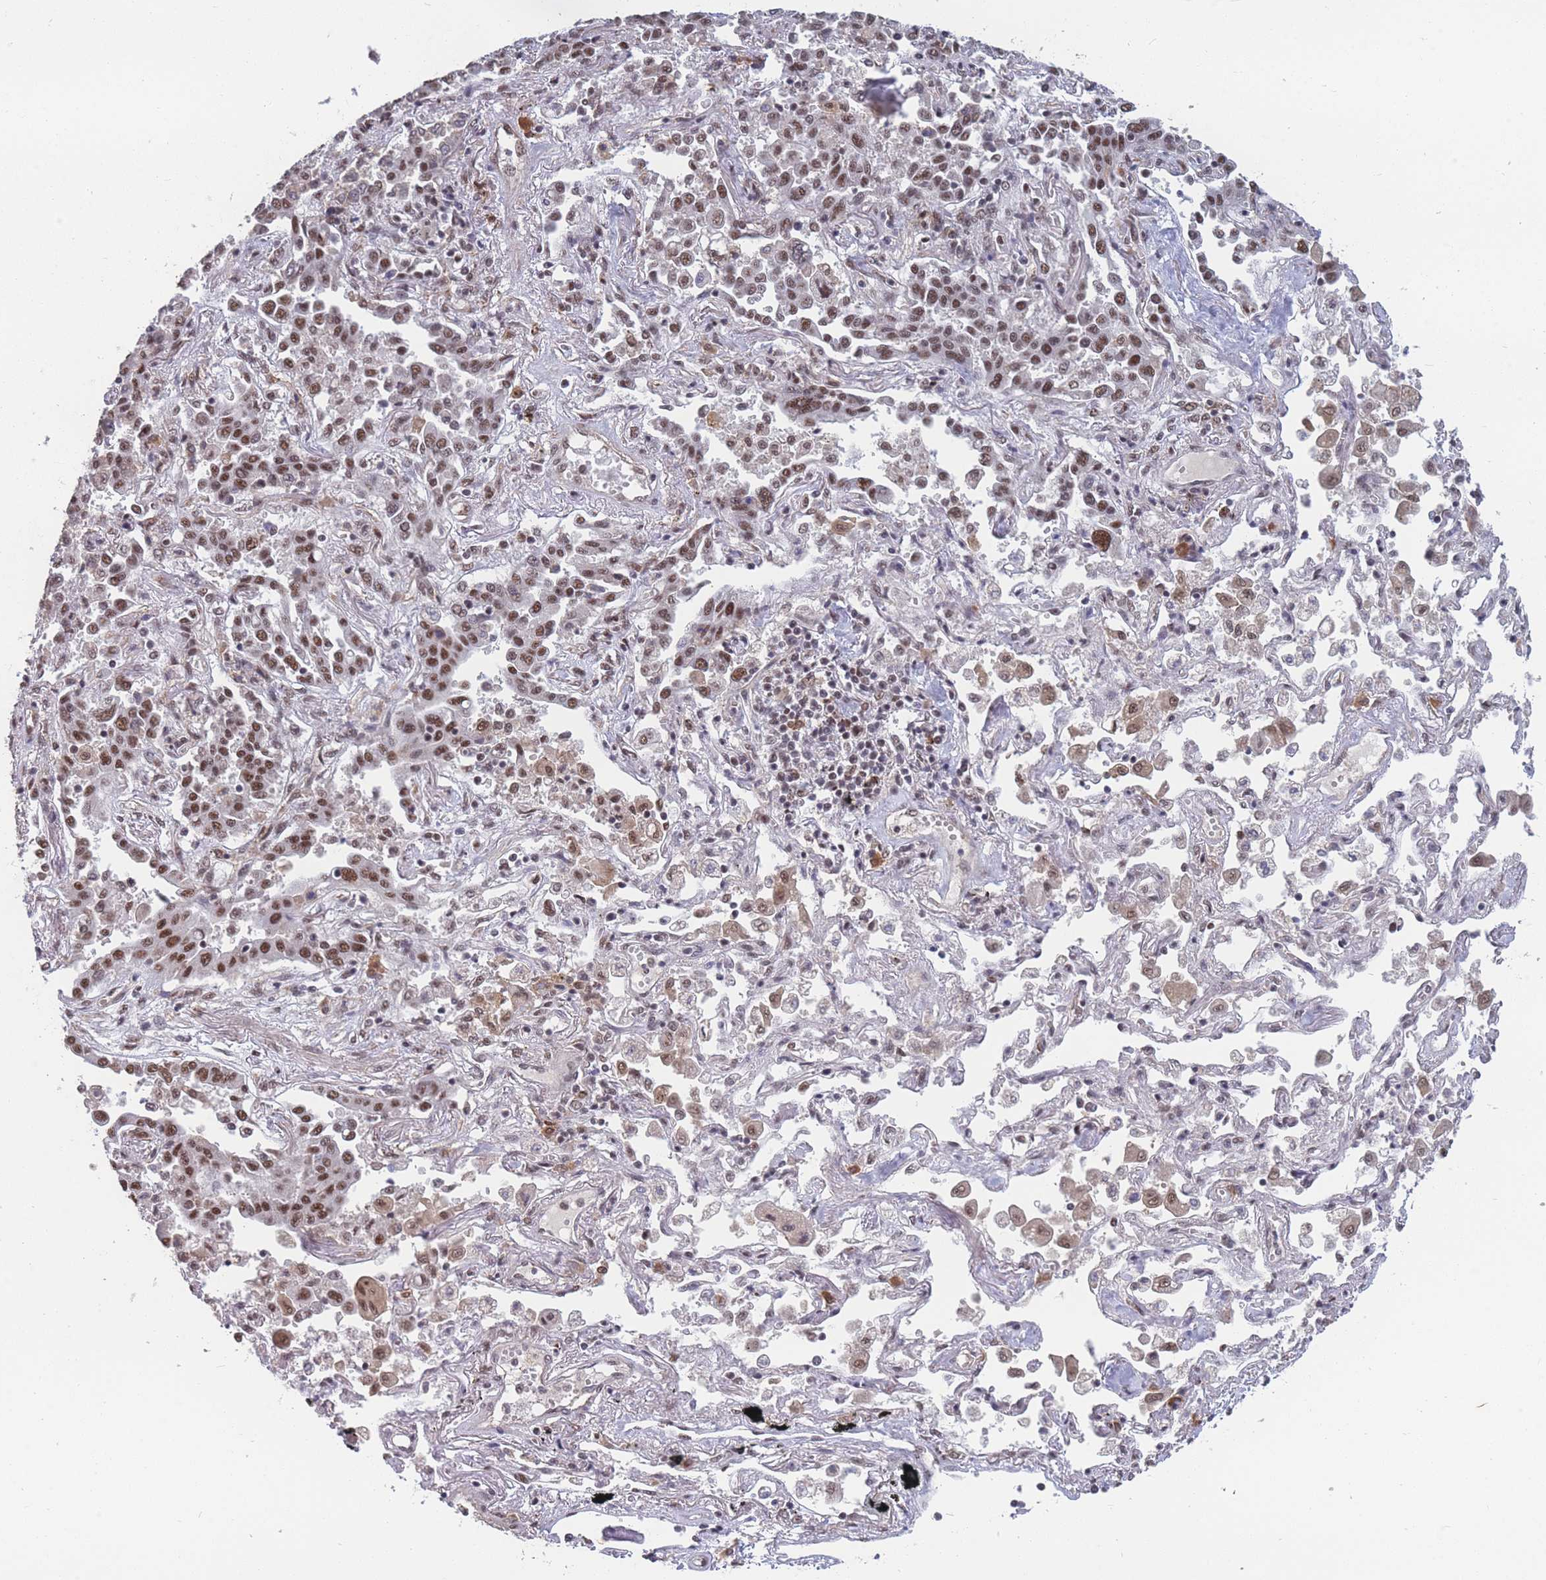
{"staining": {"intensity": "moderate", "quantity": ">75%", "location": "nuclear"}, "tissue": "lung cancer", "cell_type": "Tumor cells", "image_type": "cancer", "snomed": [{"axis": "morphology", "description": "Adenocarcinoma, NOS"}, {"axis": "topography", "description": "Lung"}], "caption": "Protein staining of lung adenocarcinoma tissue demonstrates moderate nuclear expression in about >75% of tumor cells.", "gene": "SNRPA1", "patient": {"sex": "male", "age": 67}}